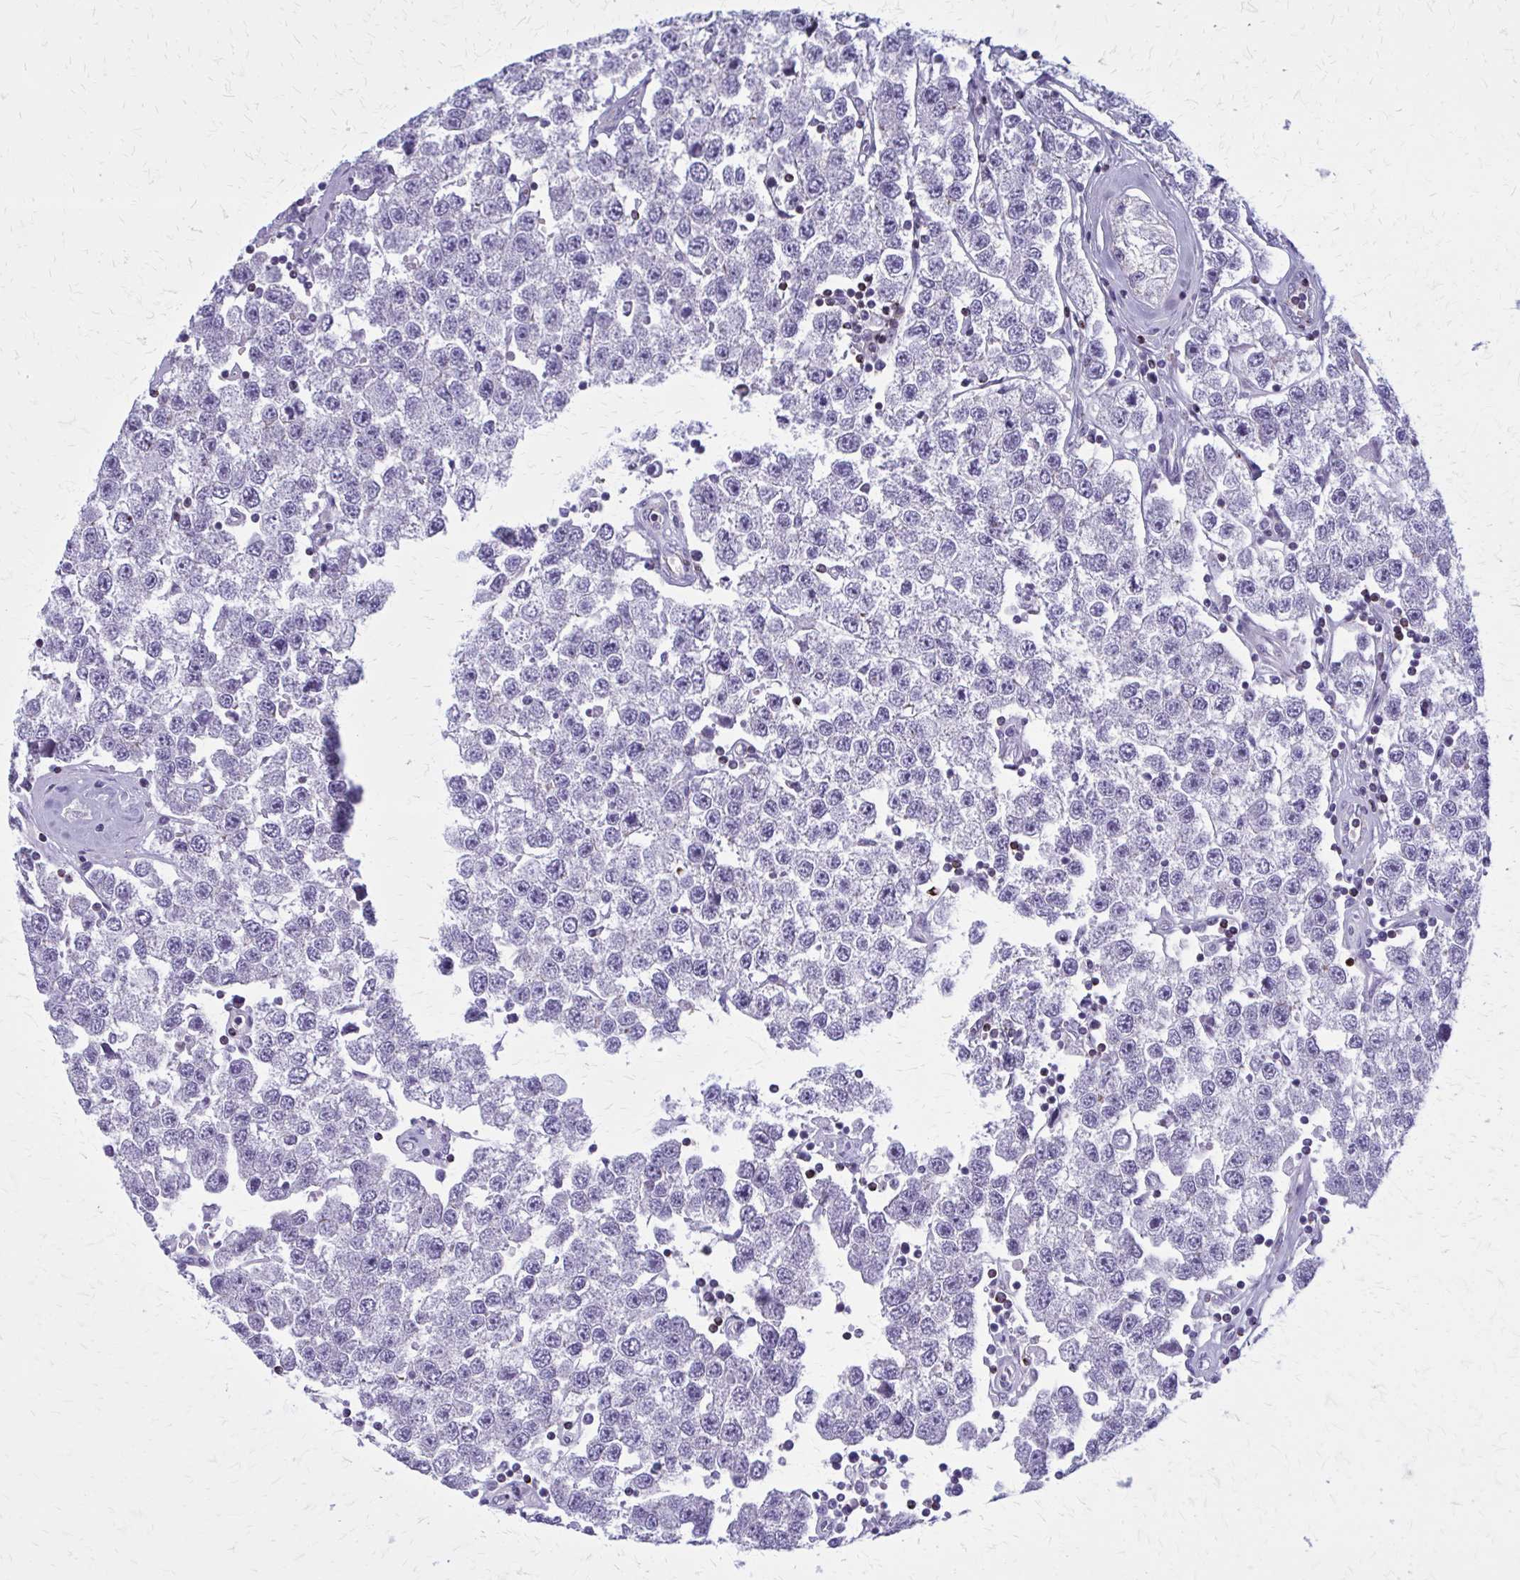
{"staining": {"intensity": "negative", "quantity": "none", "location": "none"}, "tissue": "testis cancer", "cell_type": "Tumor cells", "image_type": "cancer", "snomed": [{"axis": "morphology", "description": "Seminoma, NOS"}, {"axis": "topography", "description": "Testis"}], "caption": "IHC histopathology image of human testis seminoma stained for a protein (brown), which reveals no staining in tumor cells. The staining was performed using DAB to visualize the protein expression in brown, while the nuclei were stained in blue with hematoxylin (Magnification: 20x).", "gene": "PEDS1", "patient": {"sex": "male", "age": 34}}